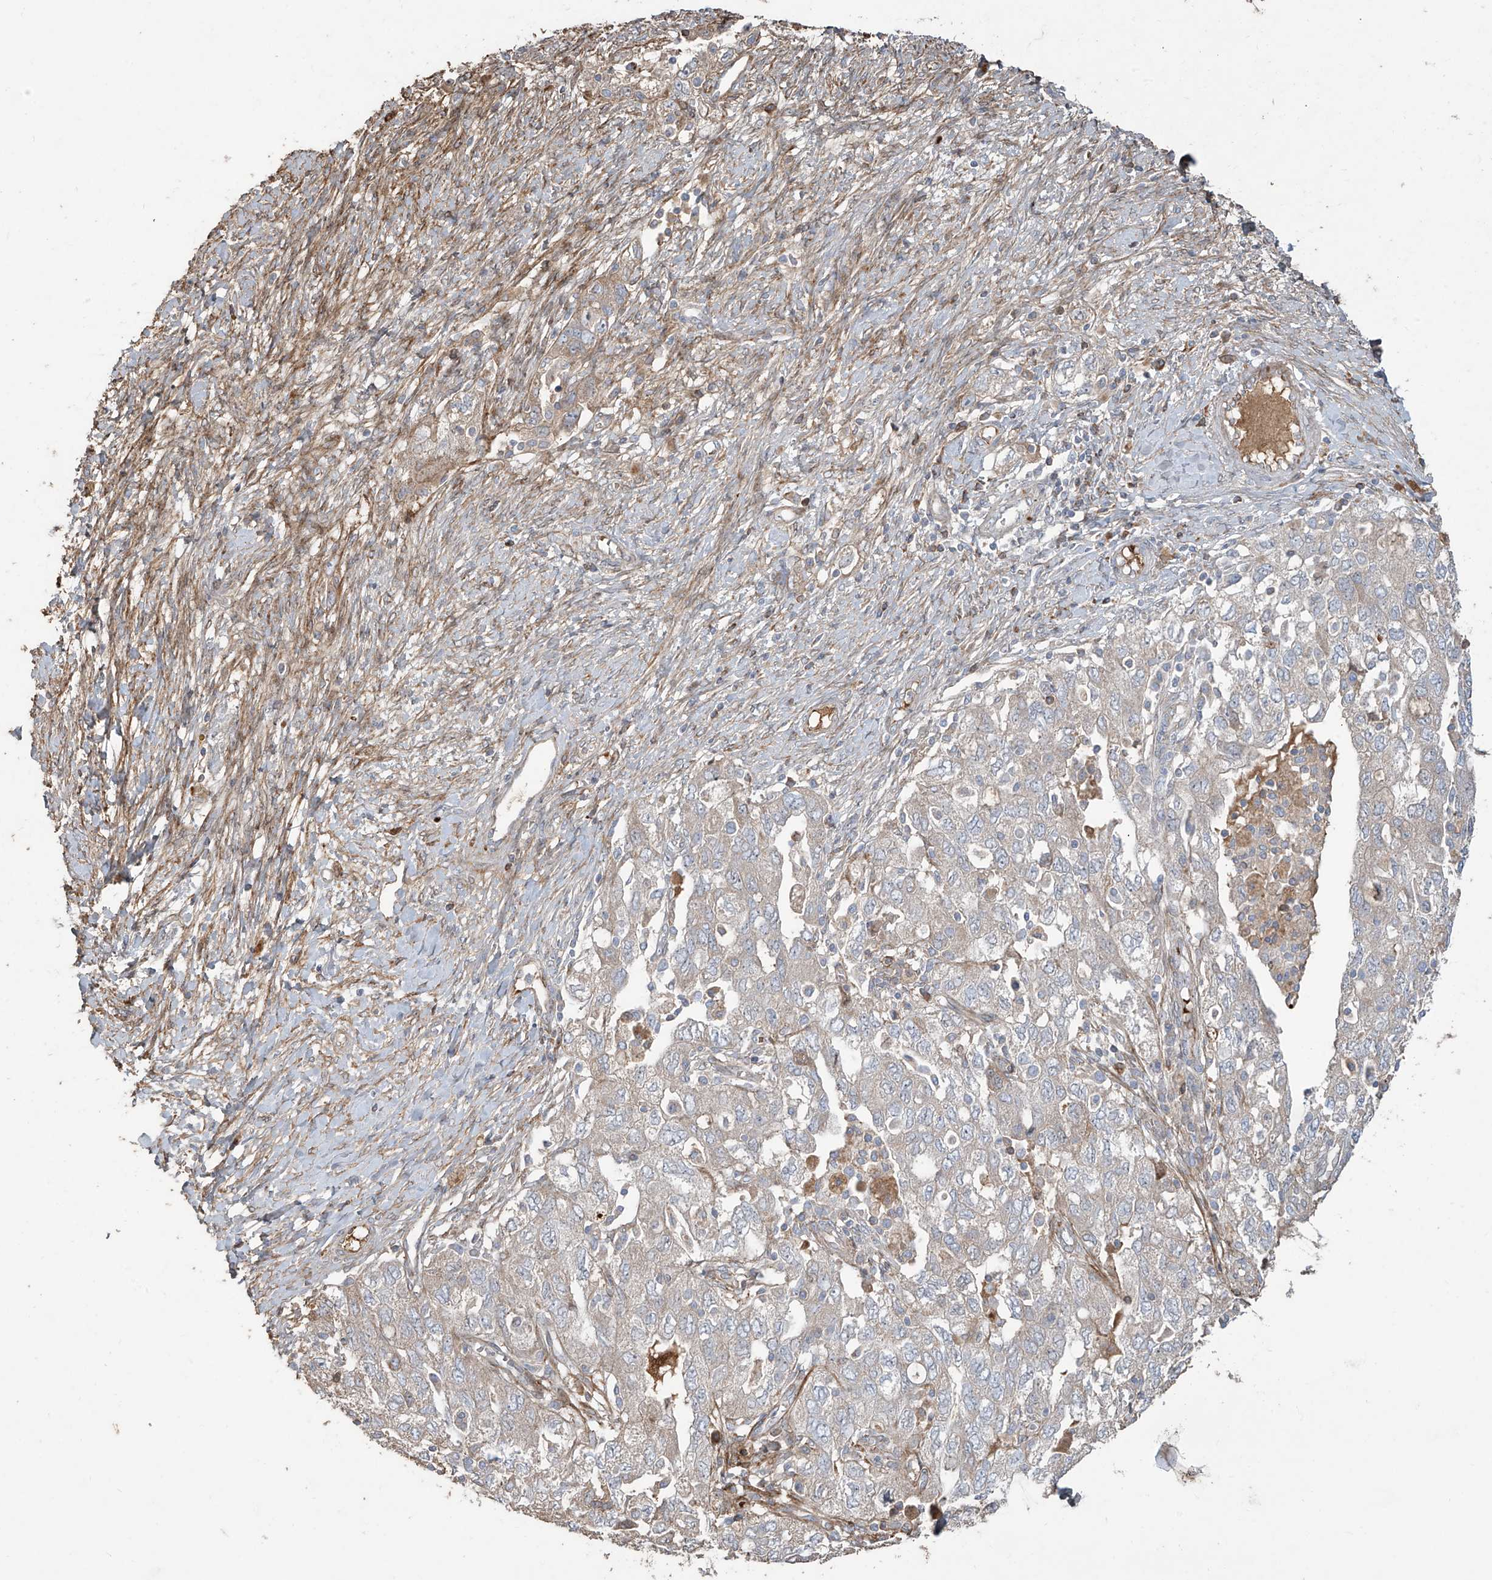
{"staining": {"intensity": "moderate", "quantity": "<25%", "location": "cytoplasmic/membranous"}, "tissue": "ovarian cancer", "cell_type": "Tumor cells", "image_type": "cancer", "snomed": [{"axis": "morphology", "description": "Carcinoma, NOS"}, {"axis": "morphology", "description": "Cystadenocarcinoma, serous, NOS"}, {"axis": "topography", "description": "Ovary"}], "caption": "Immunohistochemistry (DAB) staining of human ovarian cancer shows moderate cytoplasmic/membranous protein positivity in about <25% of tumor cells. Immunohistochemistry (ihc) stains the protein of interest in brown and the nuclei are stained blue.", "gene": "ABTB1", "patient": {"sex": "female", "age": 69}}